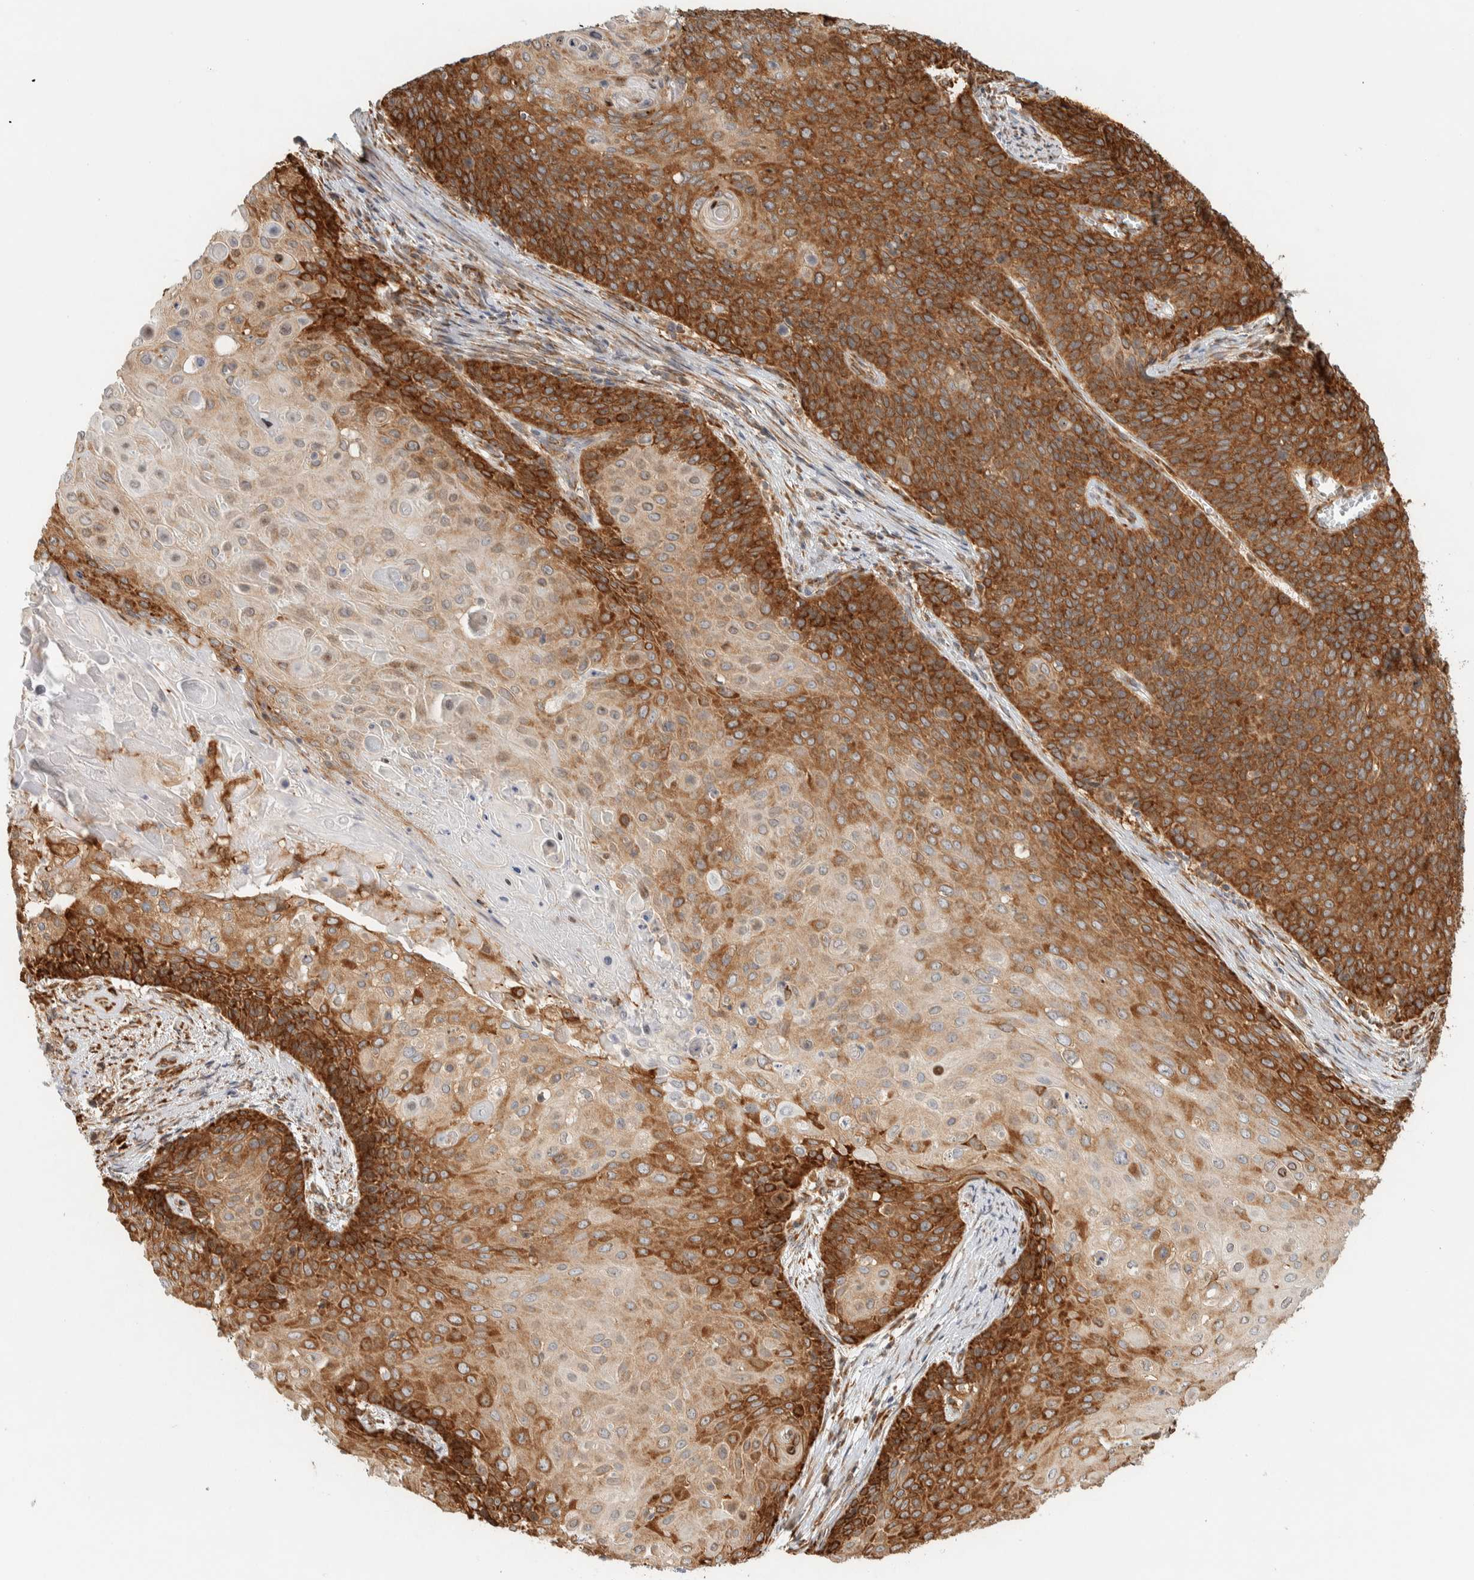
{"staining": {"intensity": "strong", "quantity": ">75%", "location": "cytoplasmic/membranous"}, "tissue": "cervical cancer", "cell_type": "Tumor cells", "image_type": "cancer", "snomed": [{"axis": "morphology", "description": "Squamous cell carcinoma, NOS"}, {"axis": "topography", "description": "Cervix"}], "caption": "A brown stain highlights strong cytoplasmic/membranous staining of a protein in human cervical cancer tumor cells.", "gene": "LLGL2", "patient": {"sex": "female", "age": 39}}